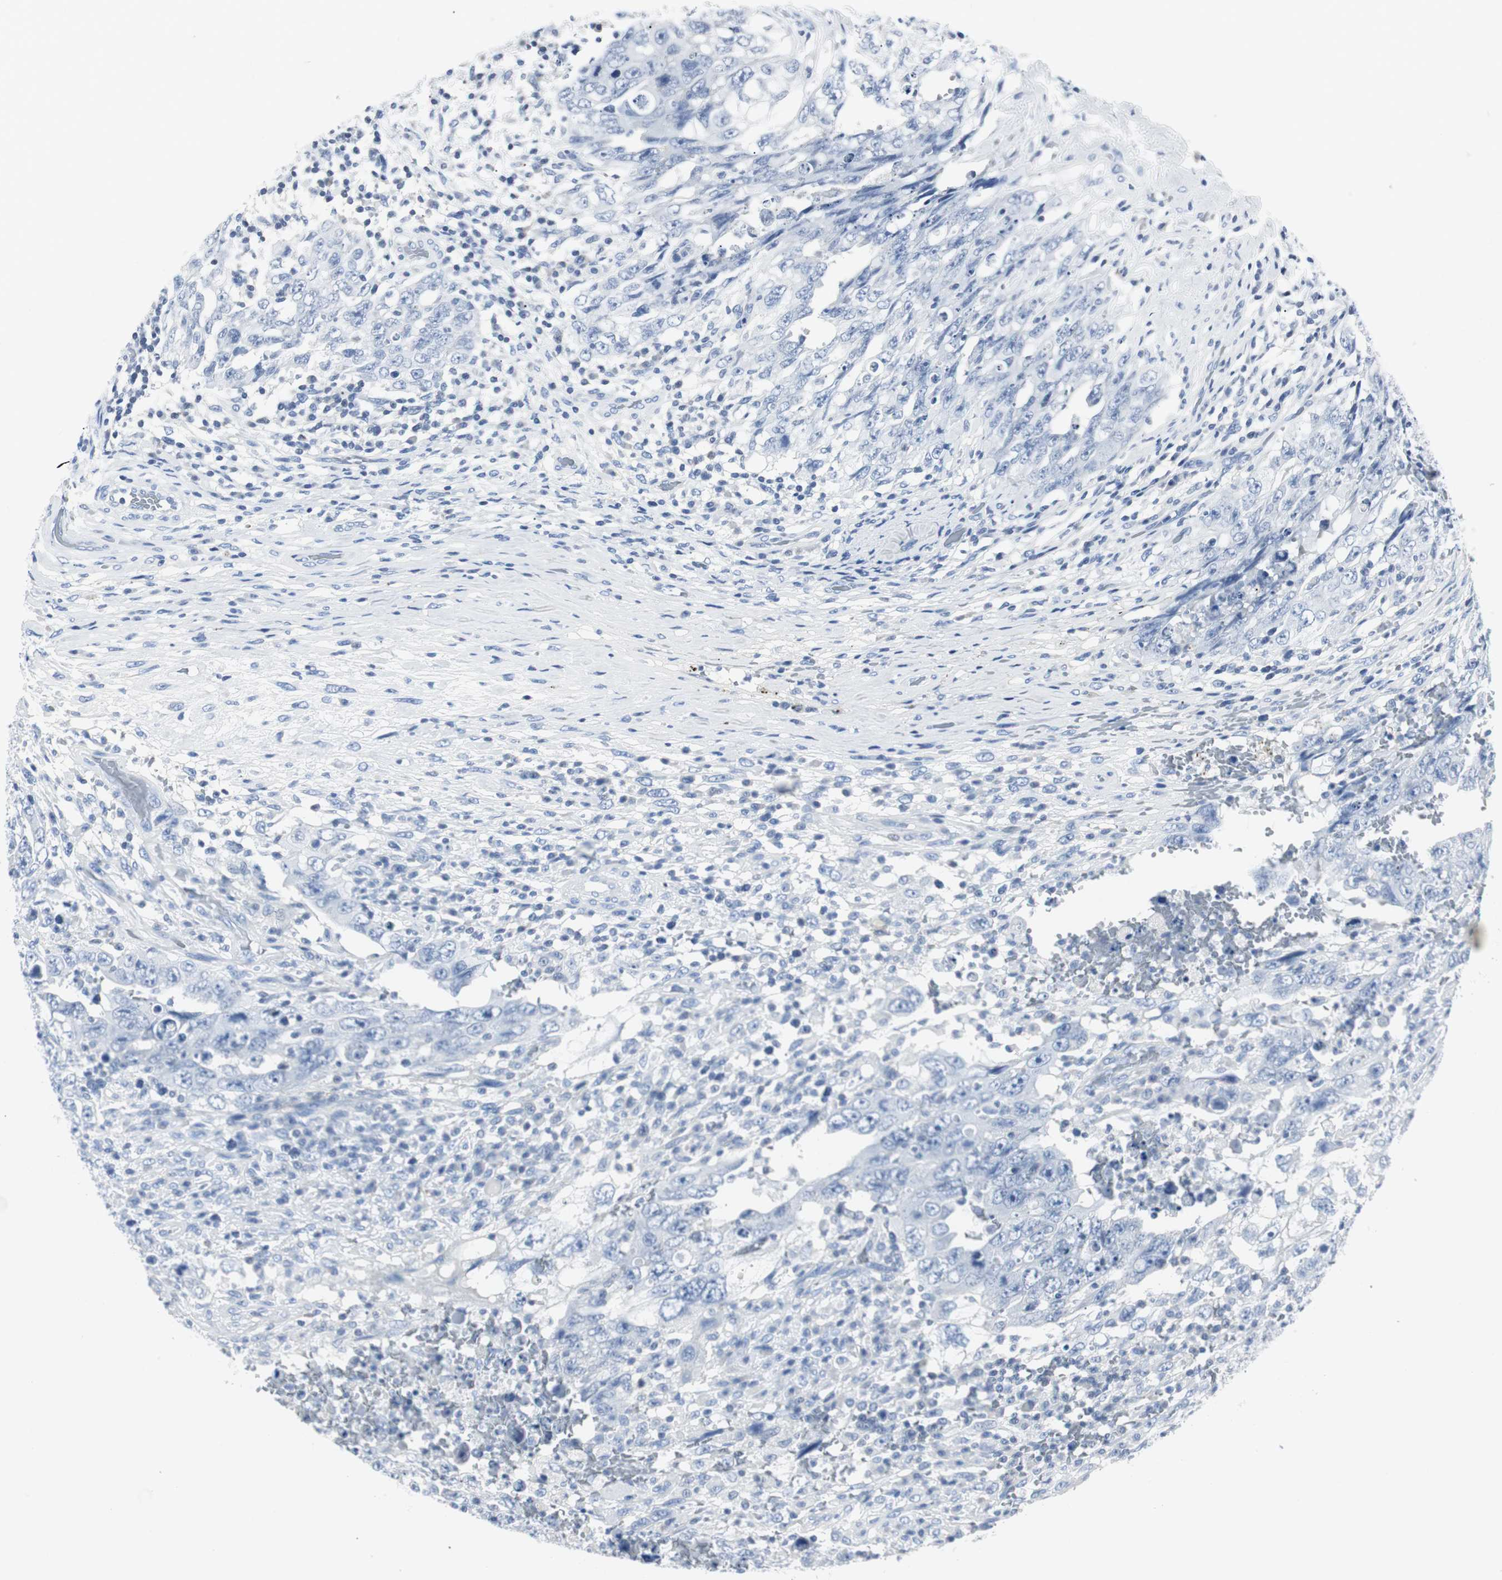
{"staining": {"intensity": "negative", "quantity": "none", "location": "none"}, "tissue": "testis cancer", "cell_type": "Tumor cells", "image_type": "cancer", "snomed": [{"axis": "morphology", "description": "Carcinoma, Embryonal, NOS"}, {"axis": "topography", "description": "Testis"}], "caption": "An immunohistochemistry (IHC) micrograph of testis embryonal carcinoma is shown. There is no staining in tumor cells of testis embryonal carcinoma. The staining is performed using DAB (3,3'-diaminobenzidine) brown chromogen with nuclei counter-stained in using hematoxylin.", "gene": "GAP43", "patient": {"sex": "male", "age": 26}}